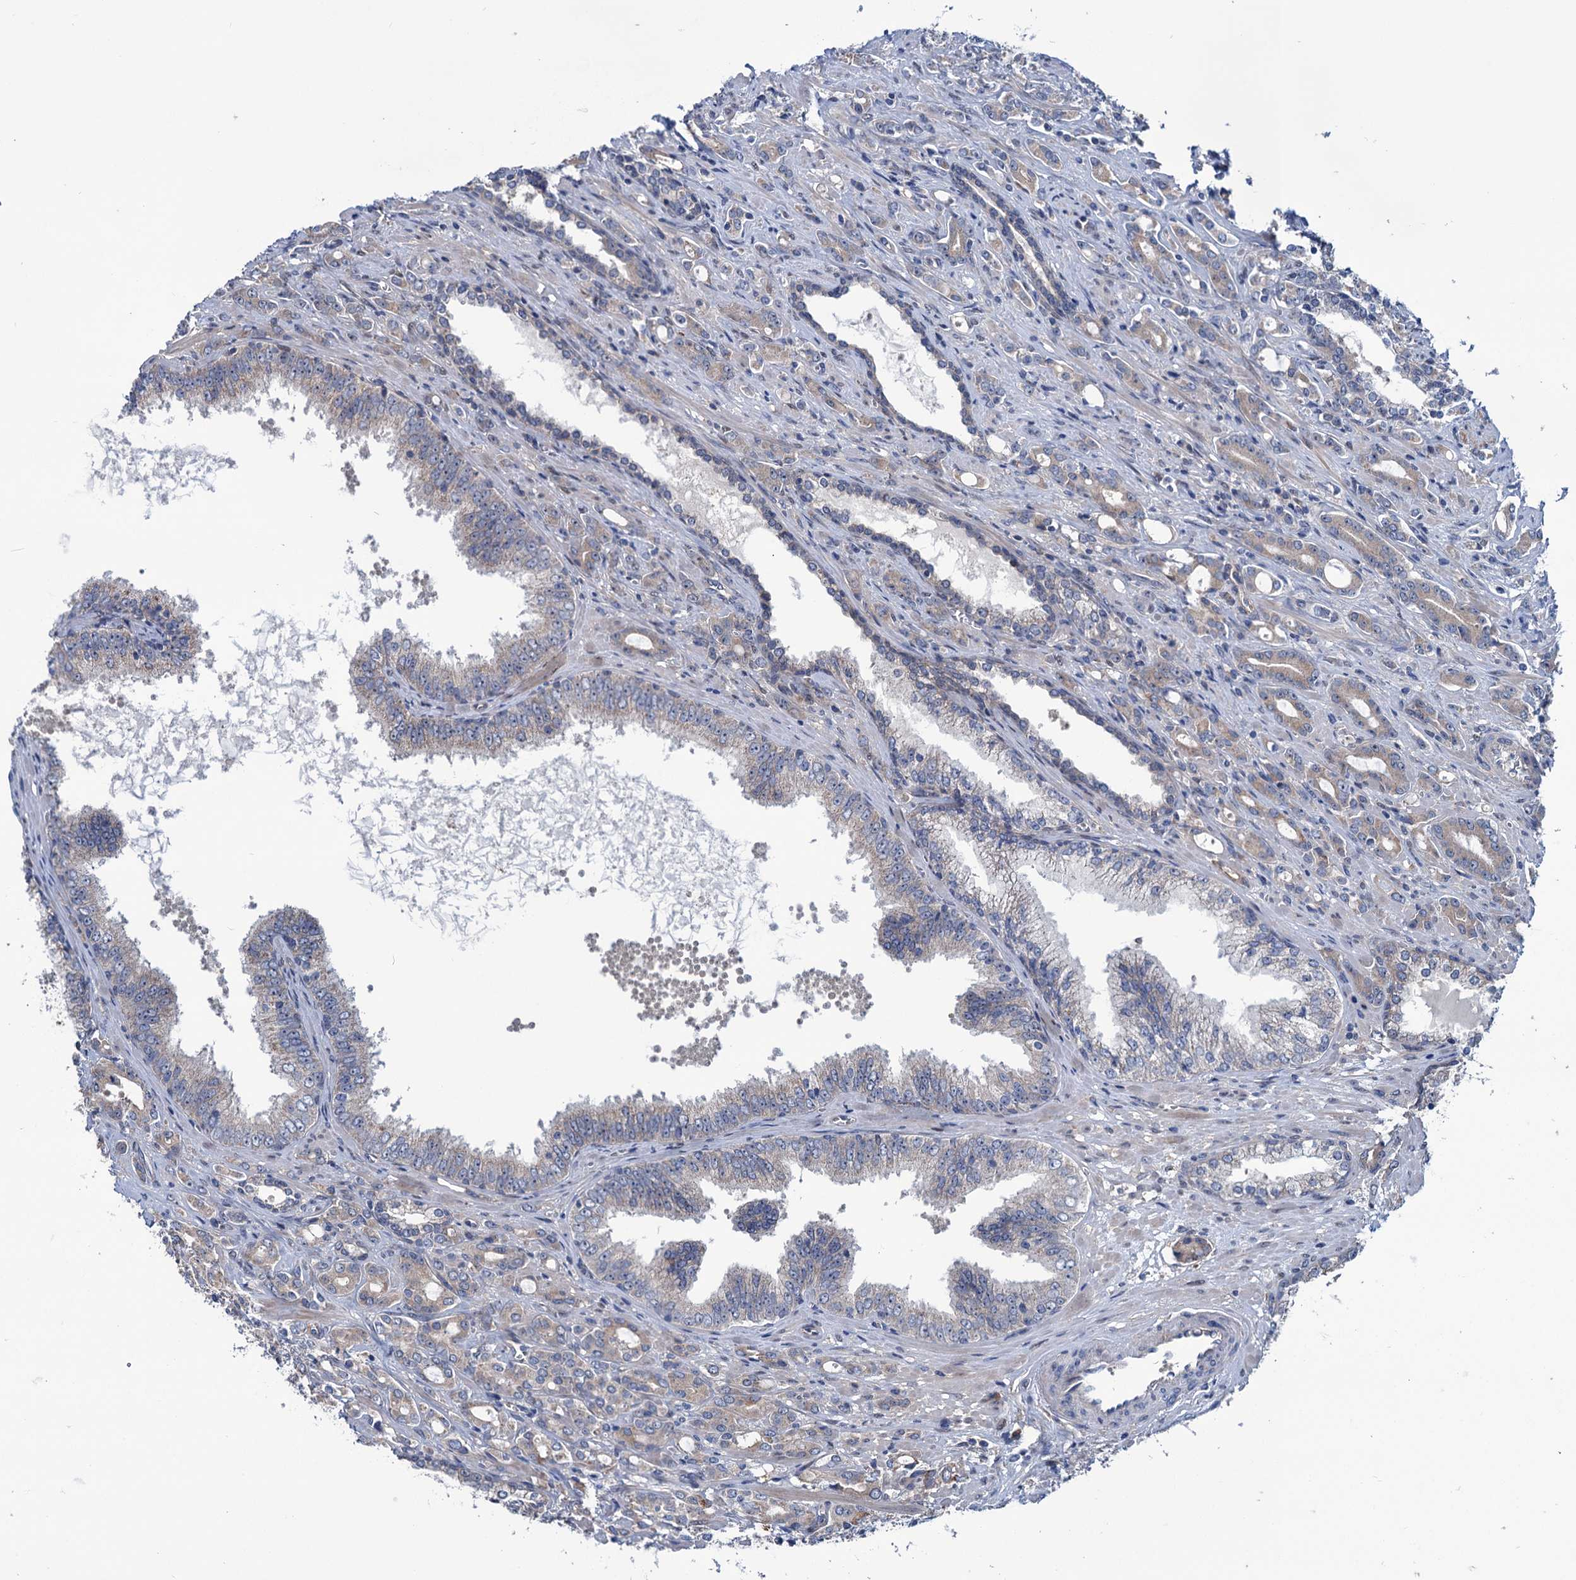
{"staining": {"intensity": "weak", "quantity": ">75%", "location": "cytoplasmic/membranous"}, "tissue": "prostate cancer", "cell_type": "Tumor cells", "image_type": "cancer", "snomed": [{"axis": "morphology", "description": "Adenocarcinoma, High grade"}, {"axis": "topography", "description": "Prostate"}], "caption": "About >75% of tumor cells in prostate adenocarcinoma (high-grade) show weak cytoplasmic/membranous protein staining as visualized by brown immunohistochemical staining.", "gene": "EYA4", "patient": {"sex": "male", "age": 72}}